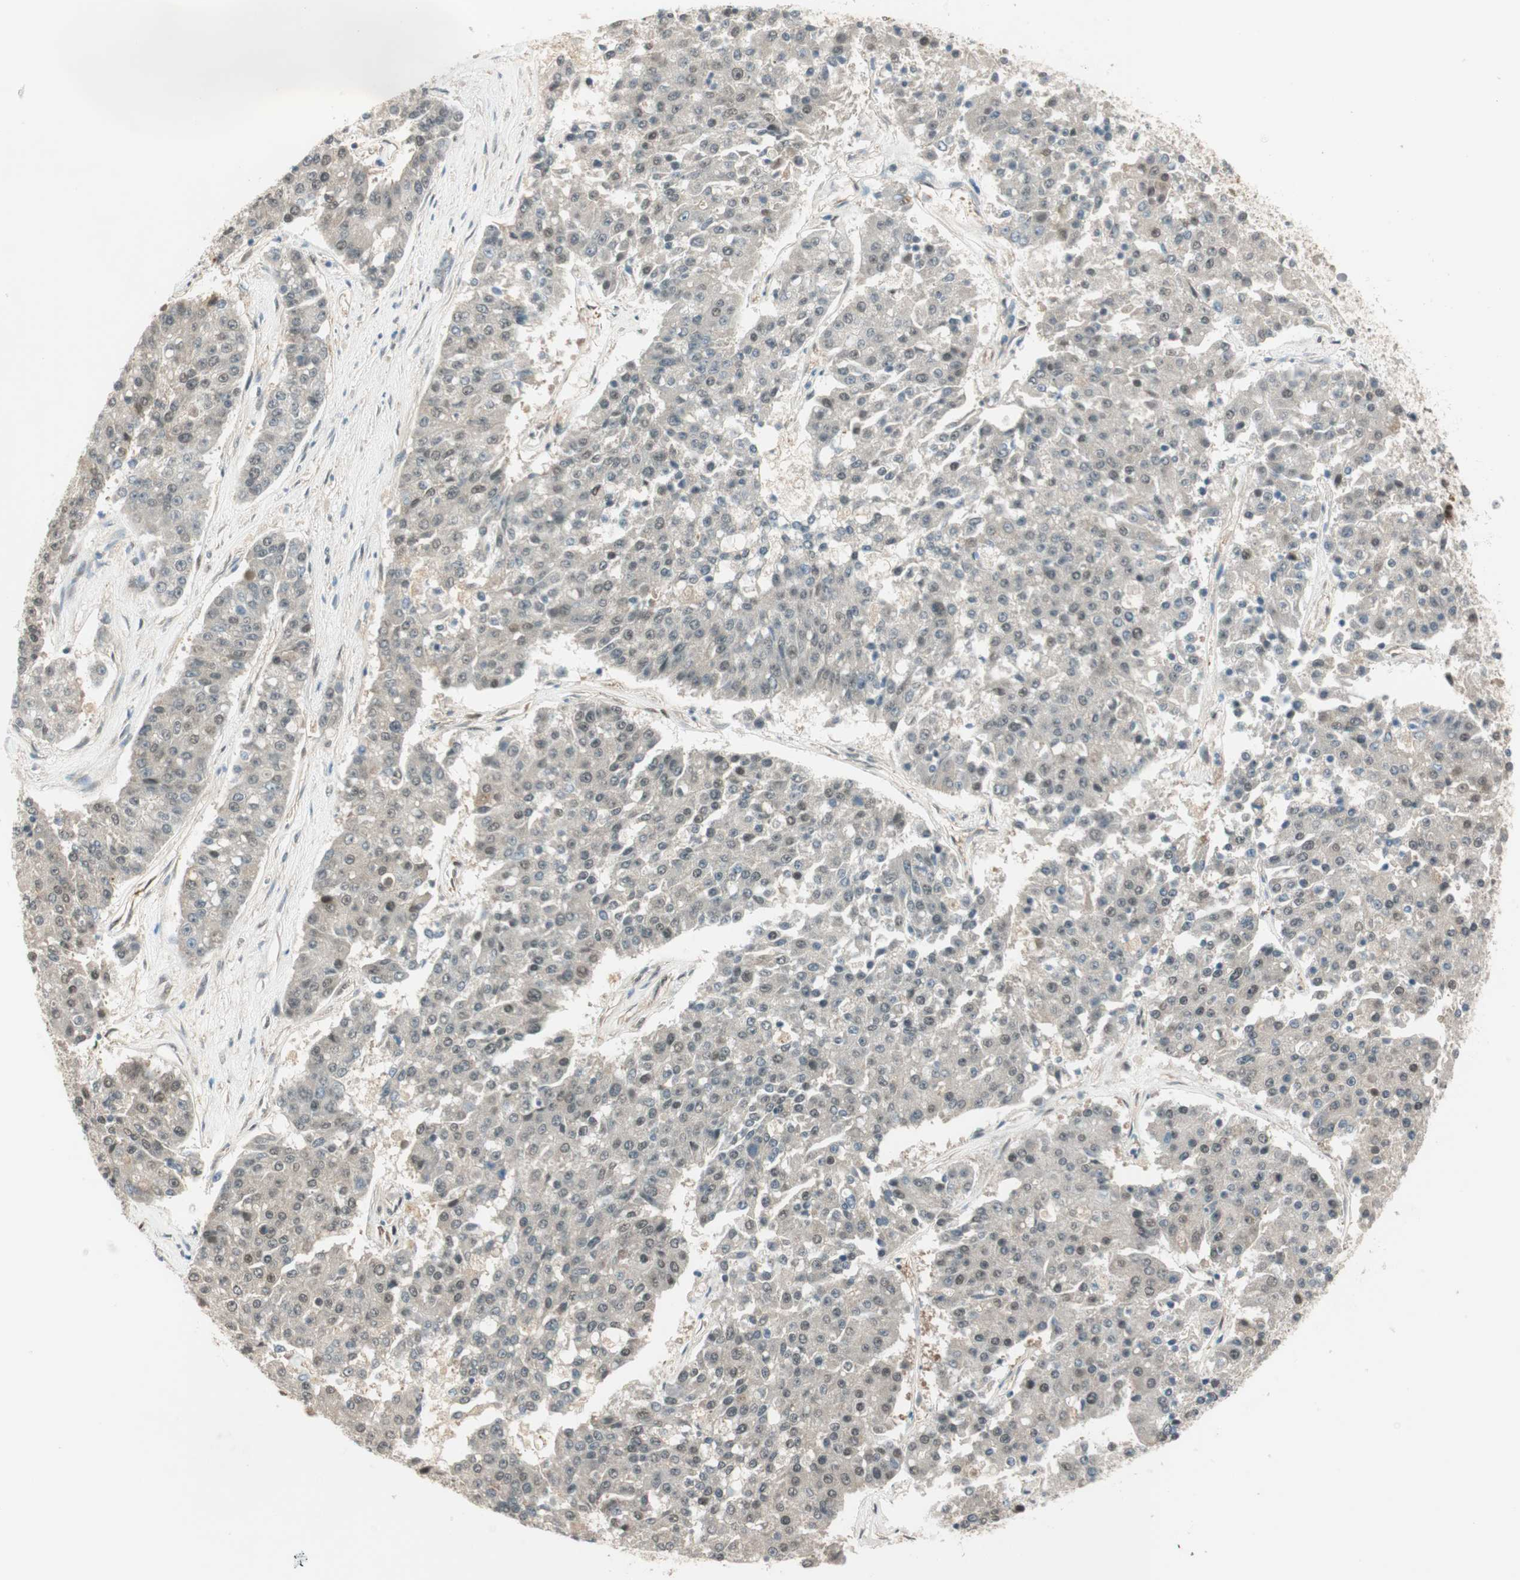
{"staining": {"intensity": "weak", "quantity": "25%-75%", "location": "nuclear"}, "tissue": "pancreatic cancer", "cell_type": "Tumor cells", "image_type": "cancer", "snomed": [{"axis": "morphology", "description": "Adenocarcinoma, NOS"}, {"axis": "topography", "description": "Pancreas"}], "caption": "Adenocarcinoma (pancreatic) stained for a protein (brown) demonstrates weak nuclear positive staining in about 25%-75% of tumor cells.", "gene": "PSMD8", "patient": {"sex": "male", "age": 50}}